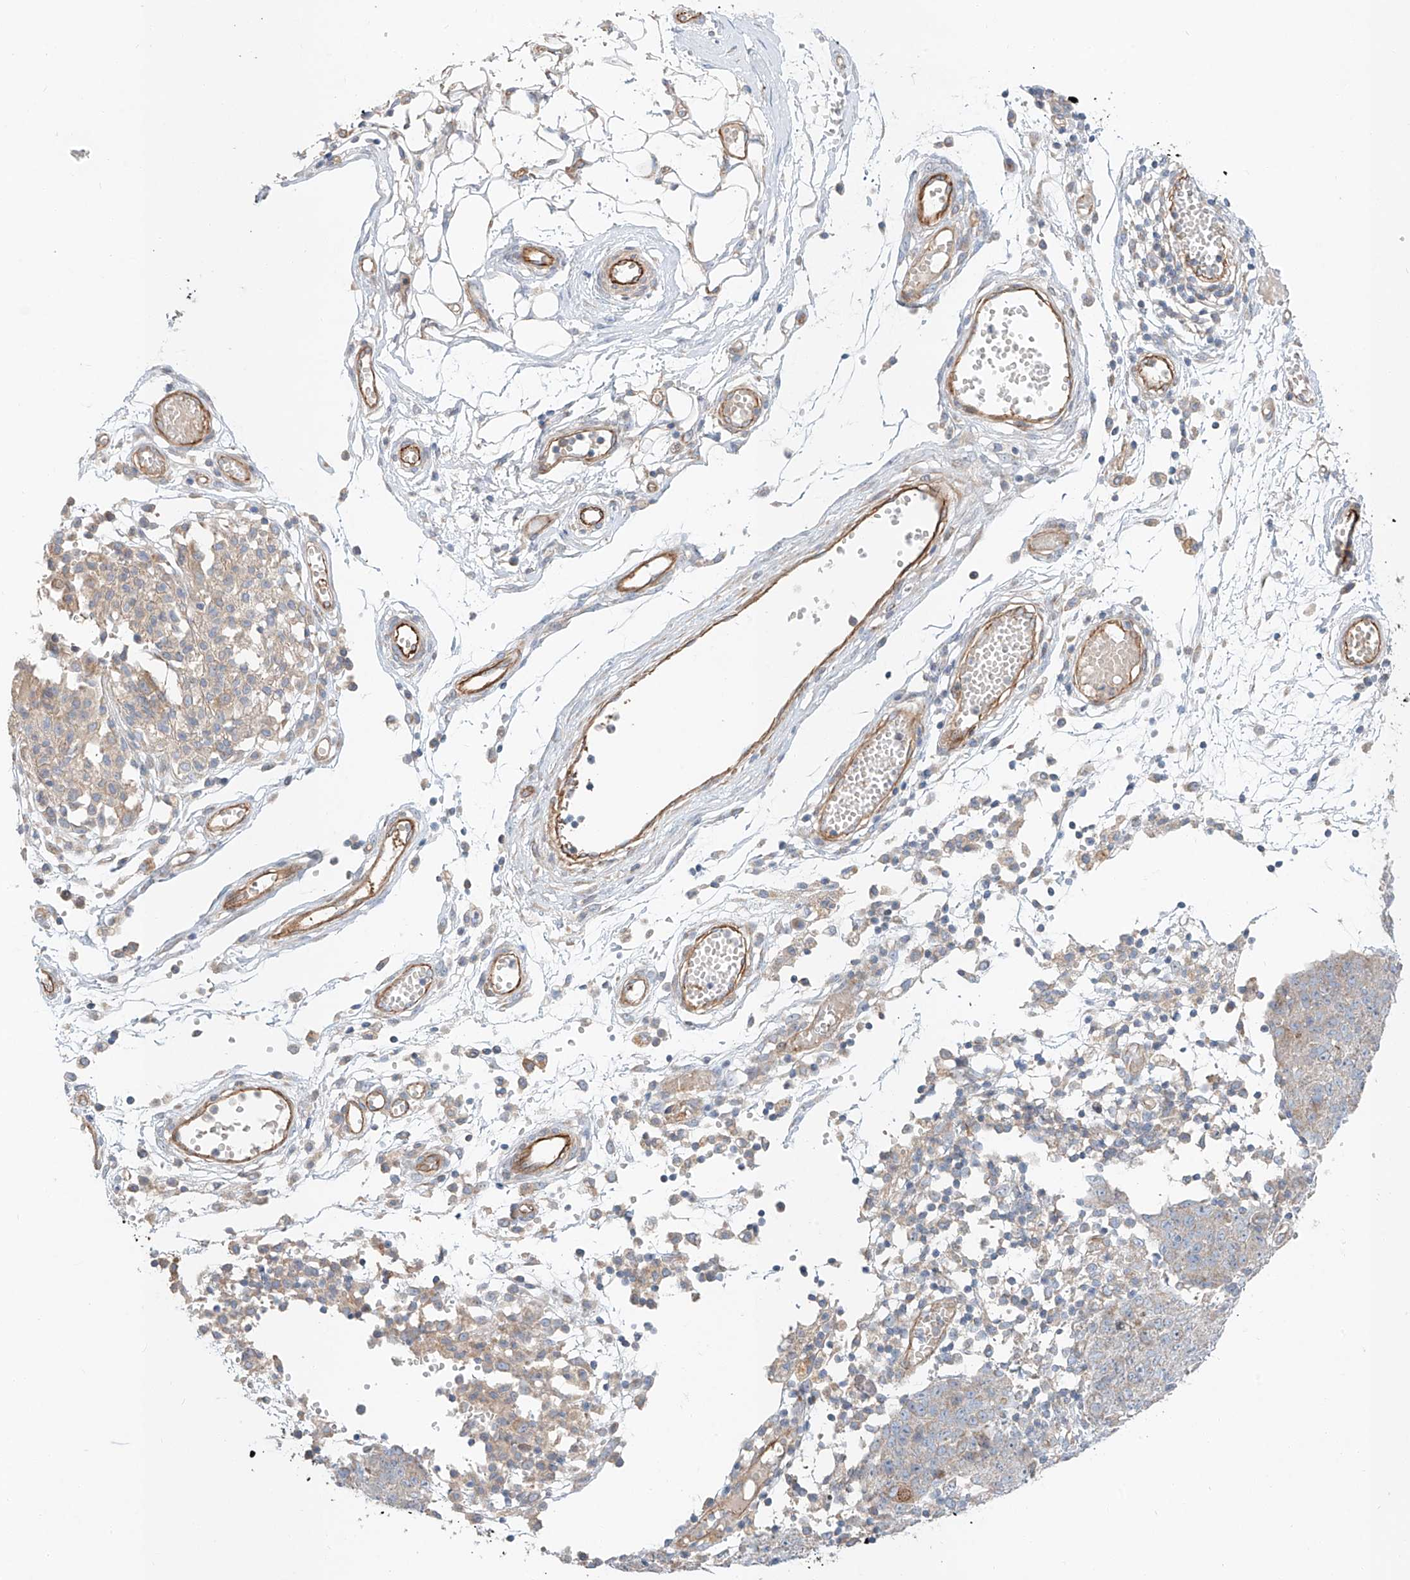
{"staining": {"intensity": "negative", "quantity": "none", "location": "none"}, "tissue": "ovarian cancer", "cell_type": "Tumor cells", "image_type": "cancer", "snomed": [{"axis": "morphology", "description": "Carcinoma, endometroid"}, {"axis": "topography", "description": "Ovary"}], "caption": "Immunohistochemistry photomicrograph of neoplastic tissue: human ovarian cancer (endometroid carcinoma) stained with DAB reveals no significant protein expression in tumor cells.", "gene": "AJM1", "patient": {"sex": "female", "age": 42}}